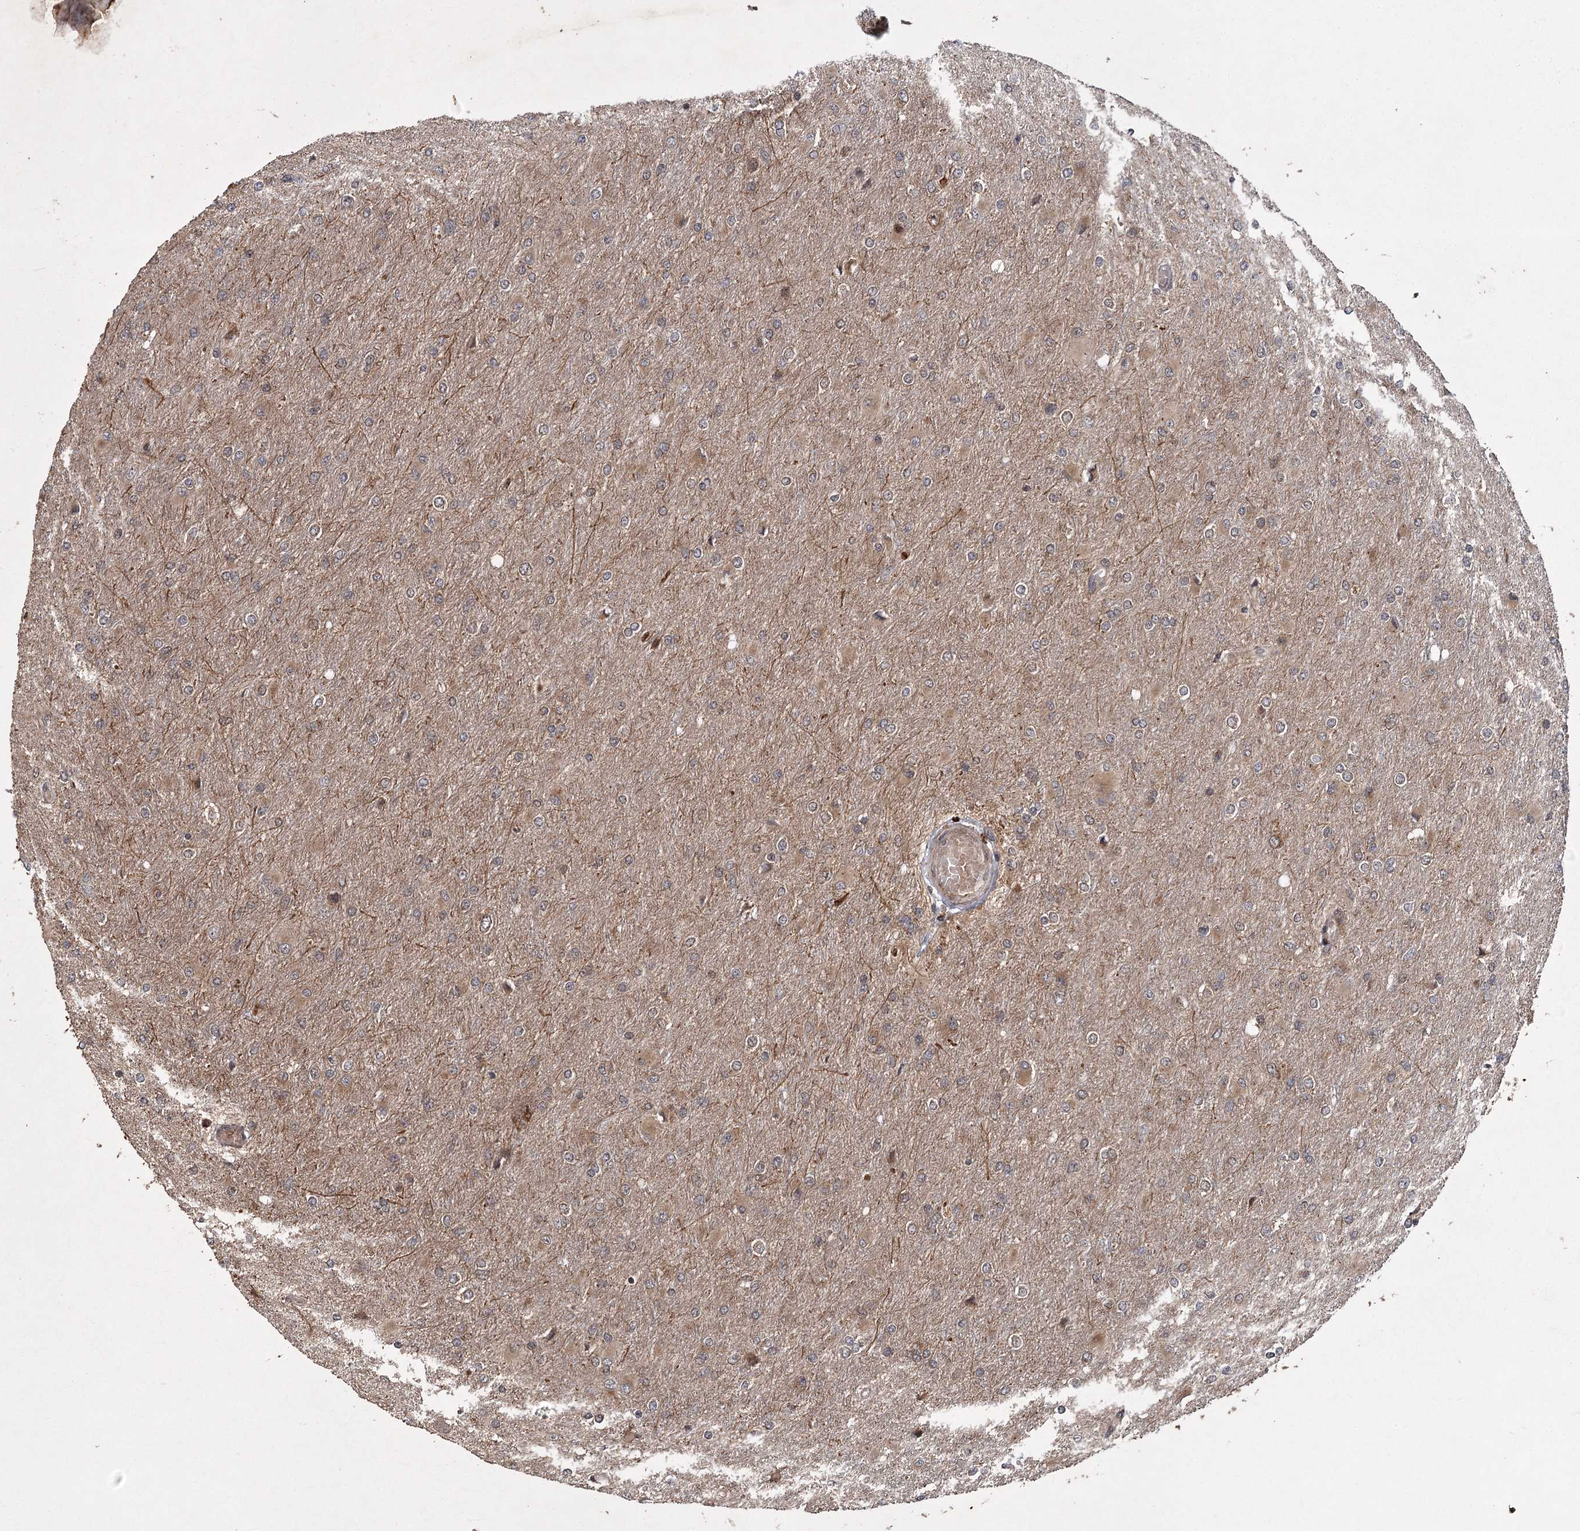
{"staining": {"intensity": "weak", "quantity": "<25%", "location": "cytoplasmic/membranous"}, "tissue": "glioma", "cell_type": "Tumor cells", "image_type": "cancer", "snomed": [{"axis": "morphology", "description": "Glioma, malignant, High grade"}, {"axis": "topography", "description": "Cerebral cortex"}], "caption": "Malignant high-grade glioma stained for a protein using immunohistochemistry (IHC) displays no staining tumor cells.", "gene": "RPAP3", "patient": {"sex": "female", "age": 36}}